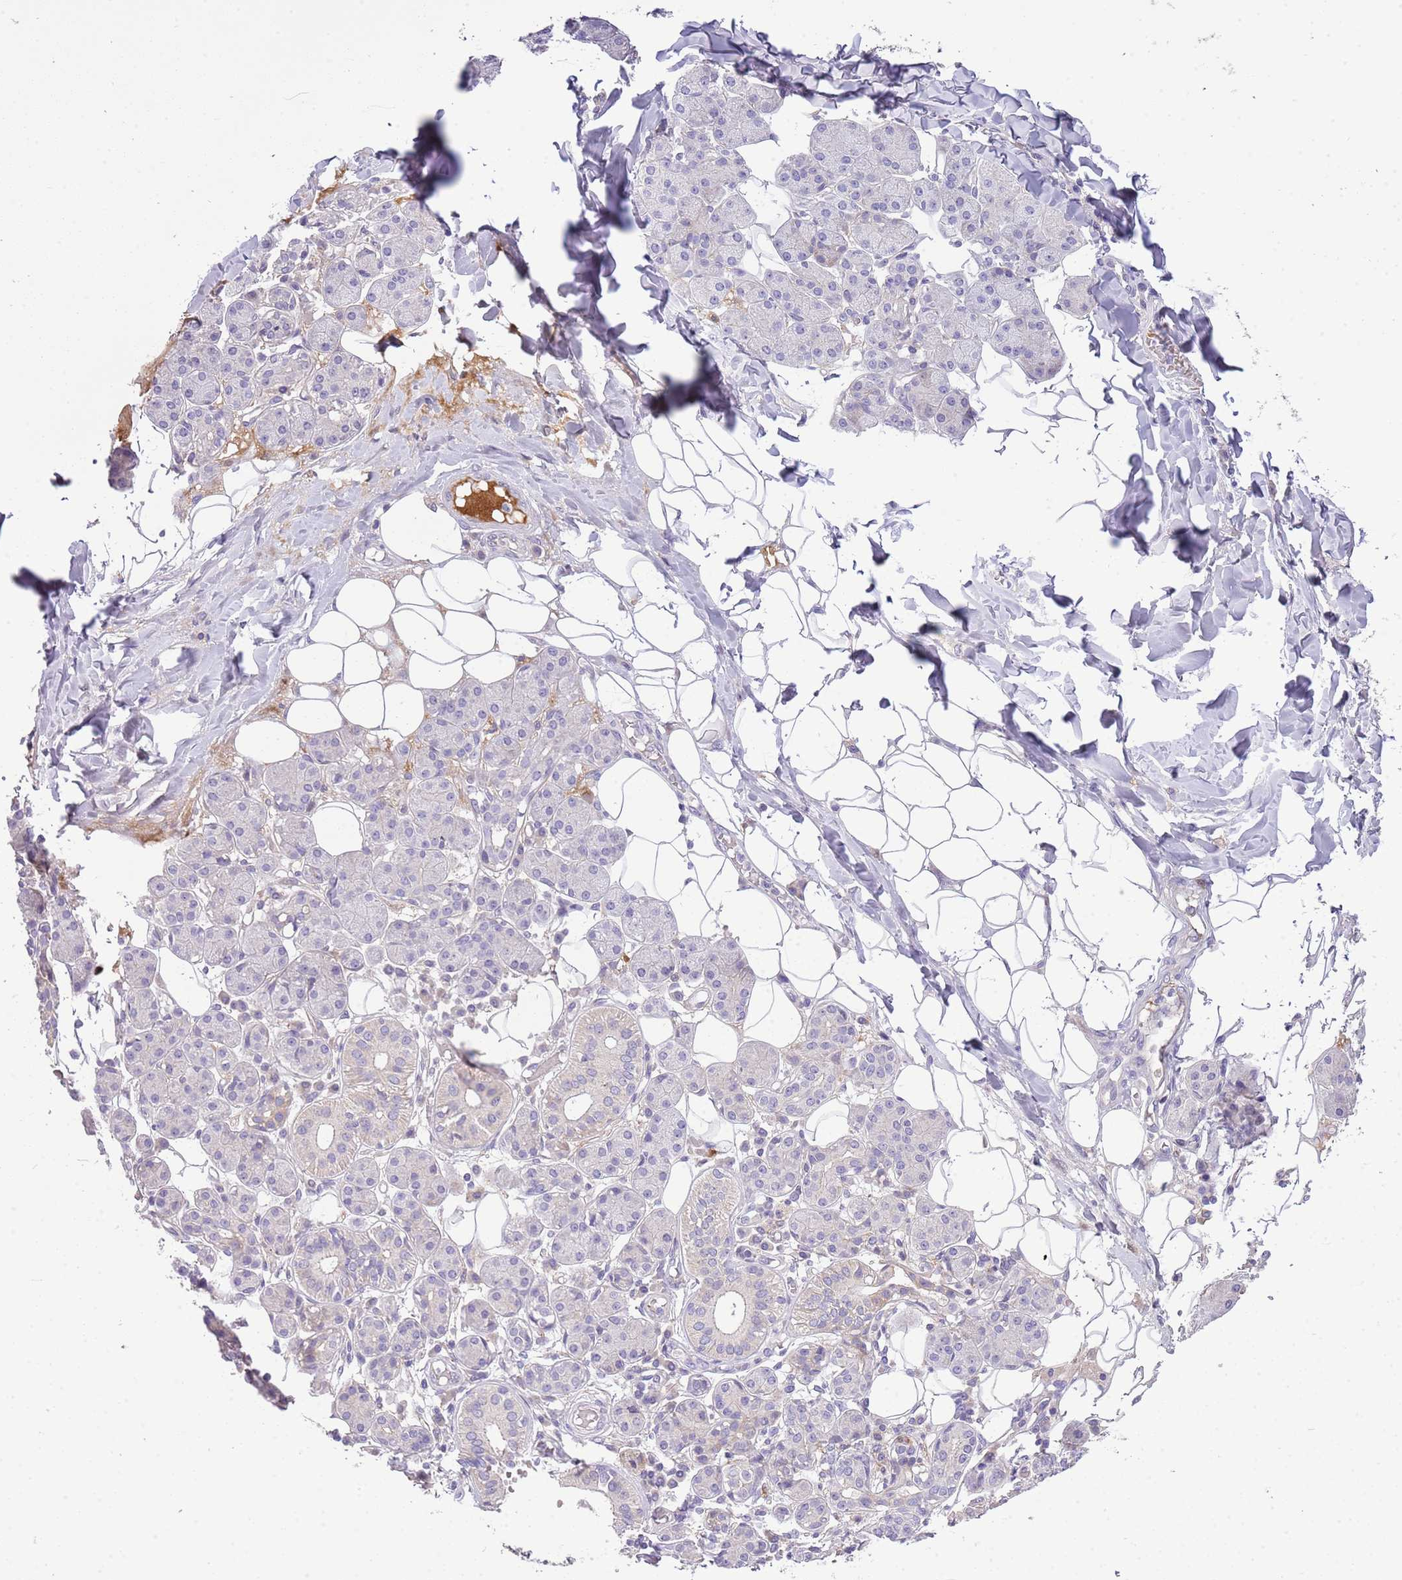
{"staining": {"intensity": "negative", "quantity": "none", "location": "none"}, "tissue": "salivary gland", "cell_type": "Glandular cells", "image_type": "normal", "snomed": [{"axis": "morphology", "description": "Normal tissue, NOS"}, {"axis": "topography", "description": "Salivary gland"}], "caption": "Glandular cells are negative for brown protein staining in unremarkable salivary gland. (DAB (3,3'-diaminobenzidine) IHC with hematoxylin counter stain).", "gene": "SCAMP5", "patient": {"sex": "female", "age": 33}}